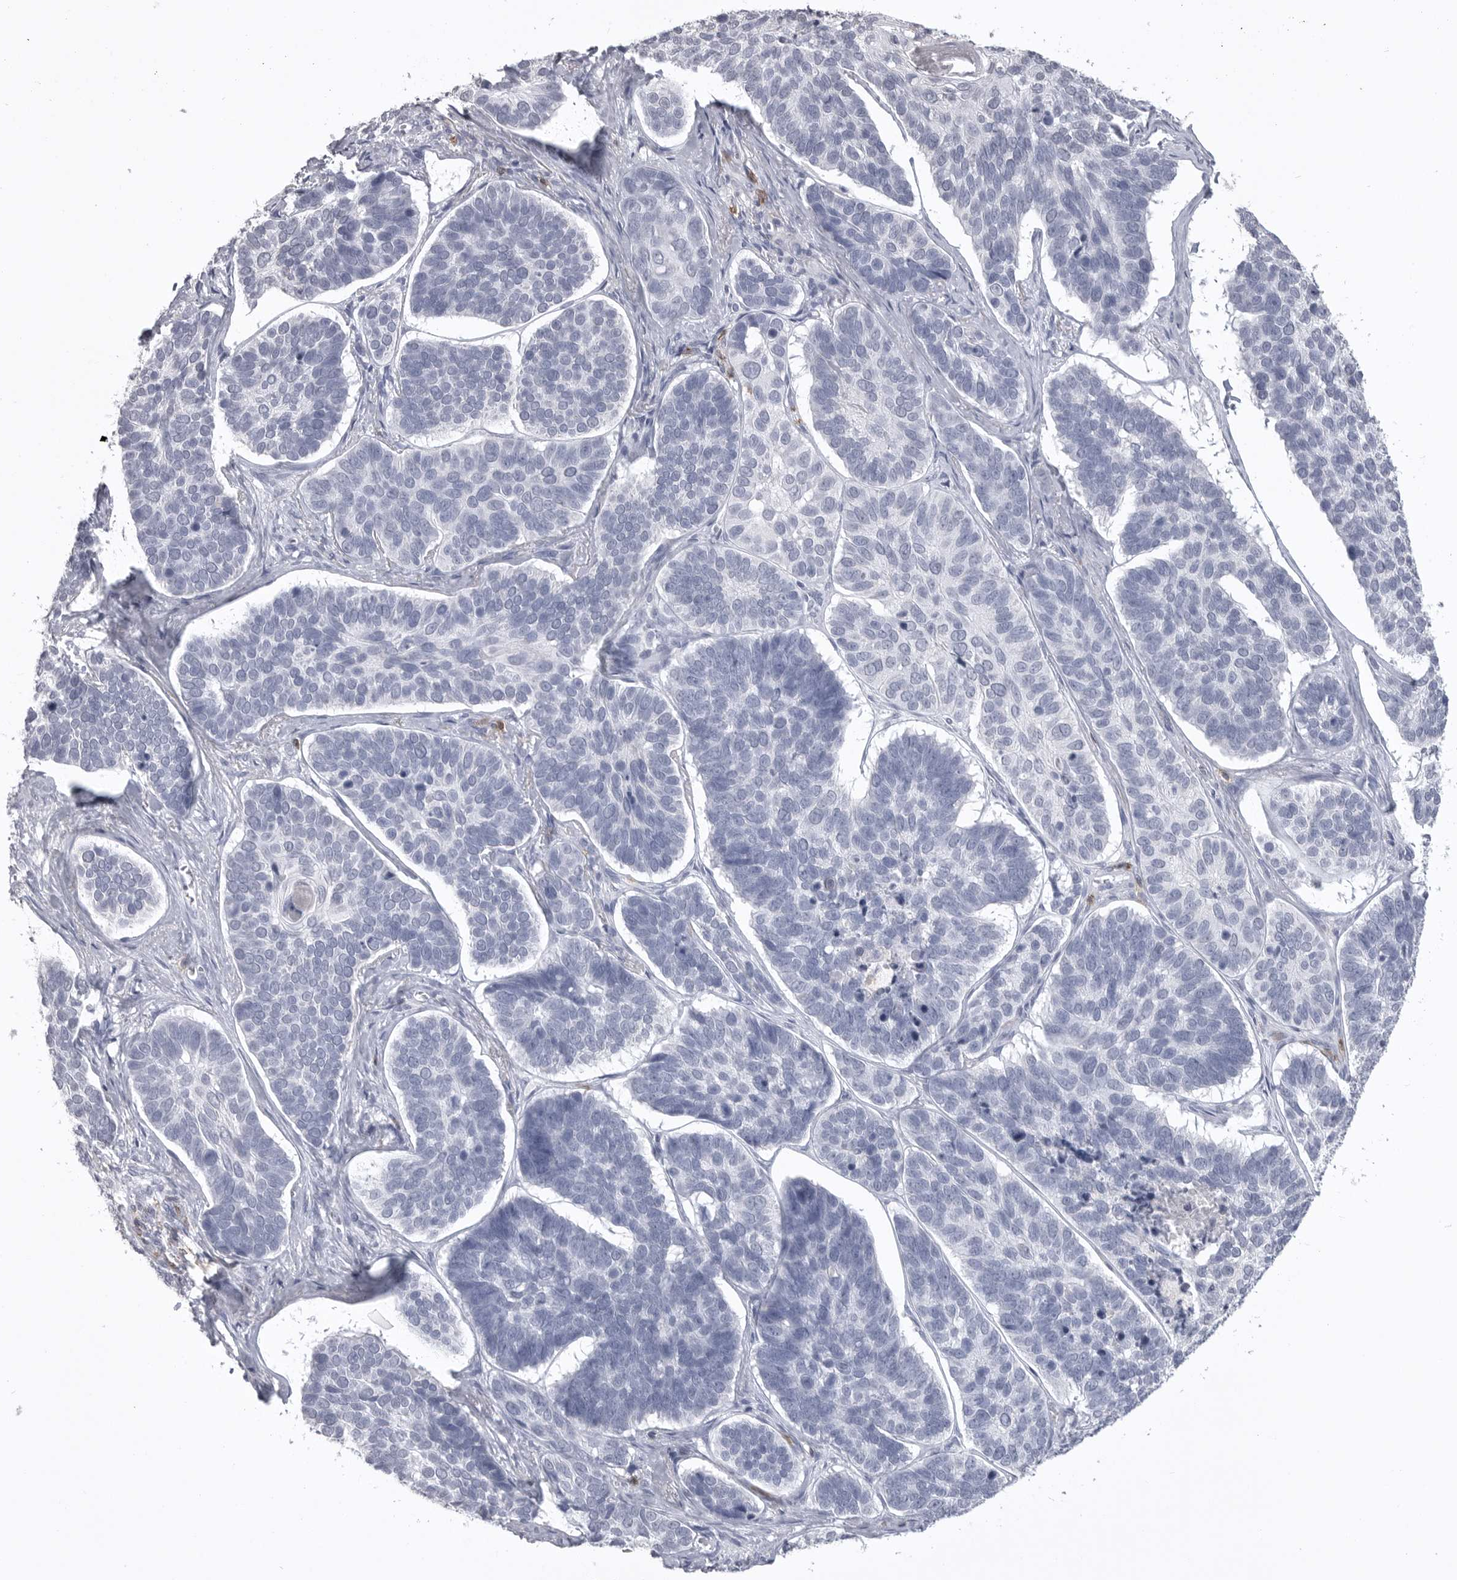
{"staining": {"intensity": "negative", "quantity": "none", "location": "none"}, "tissue": "skin cancer", "cell_type": "Tumor cells", "image_type": "cancer", "snomed": [{"axis": "morphology", "description": "Basal cell carcinoma"}, {"axis": "topography", "description": "Skin"}], "caption": "The micrograph shows no significant expression in tumor cells of skin basal cell carcinoma.", "gene": "ITGAL", "patient": {"sex": "male", "age": 62}}